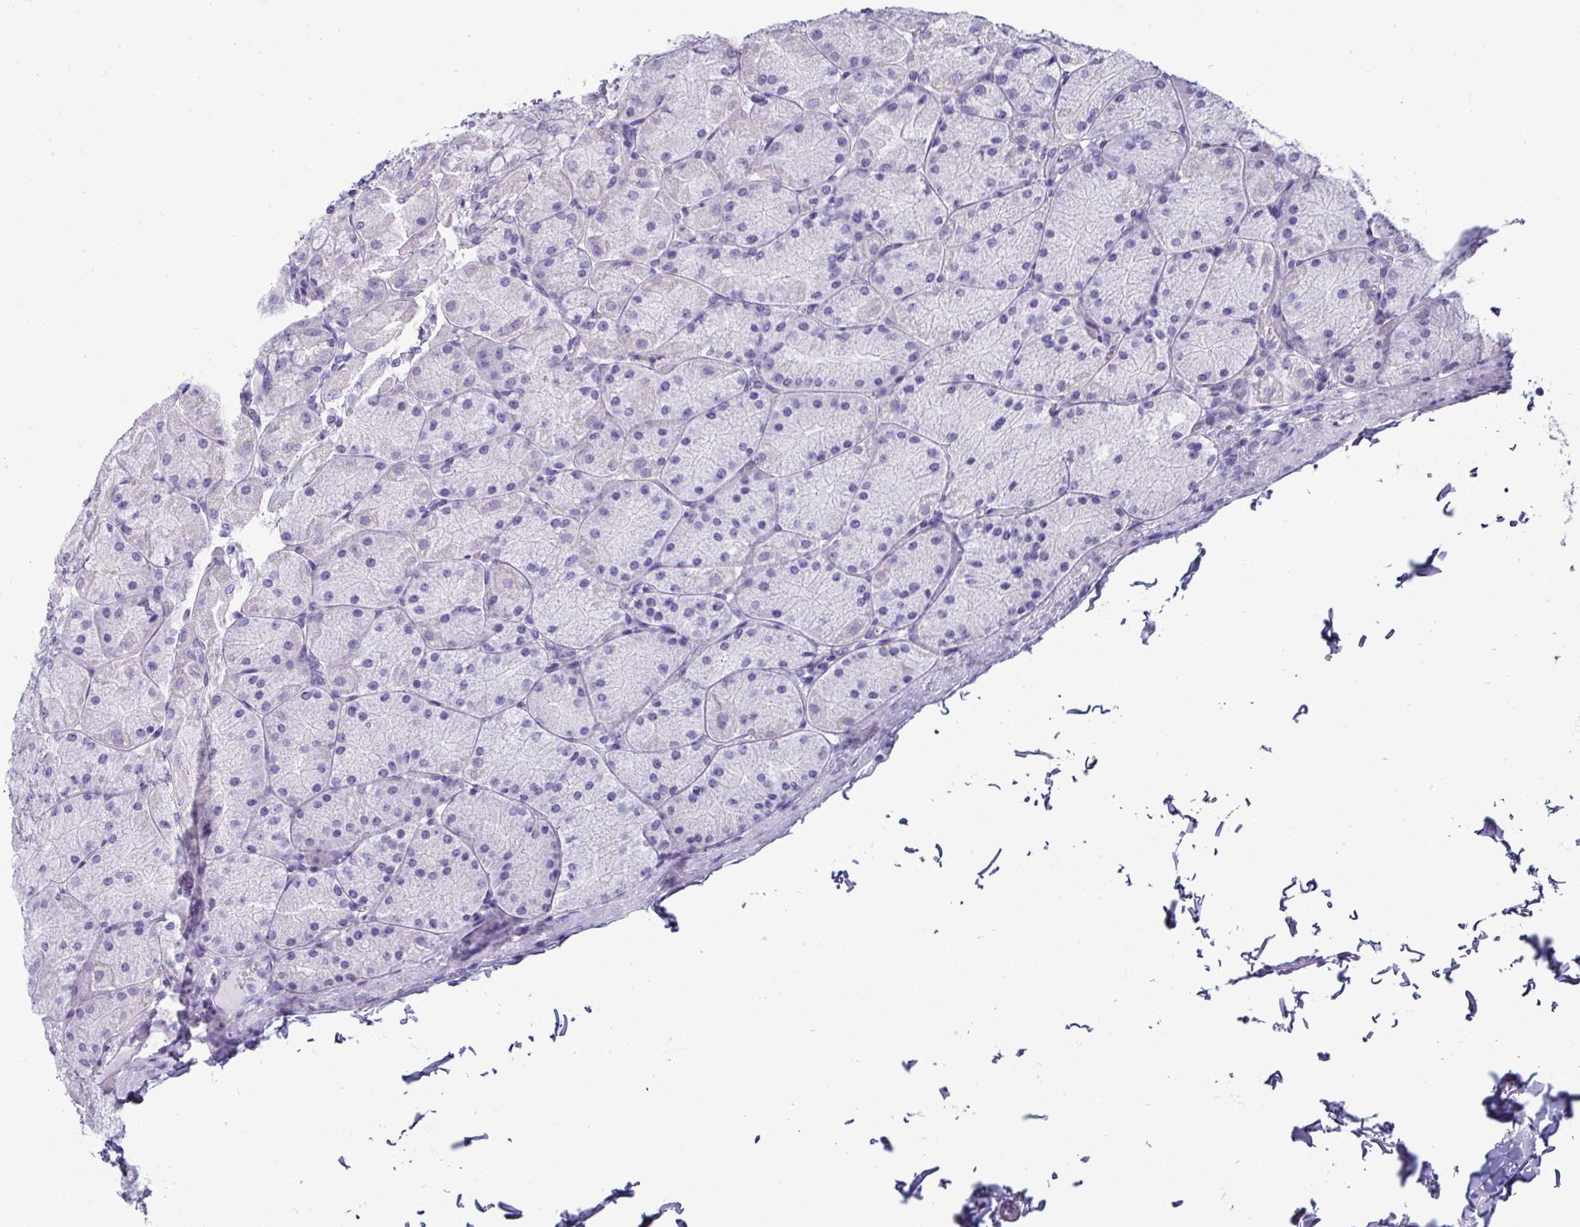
{"staining": {"intensity": "negative", "quantity": "none", "location": "none"}, "tissue": "stomach", "cell_type": "Glandular cells", "image_type": "normal", "snomed": [{"axis": "morphology", "description": "Normal tissue, NOS"}, {"axis": "topography", "description": "Stomach, upper"}], "caption": "This is an IHC histopathology image of unremarkable human stomach. There is no staining in glandular cells.", "gene": "VCX2", "patient": {"sex": "female", "age": 56}}